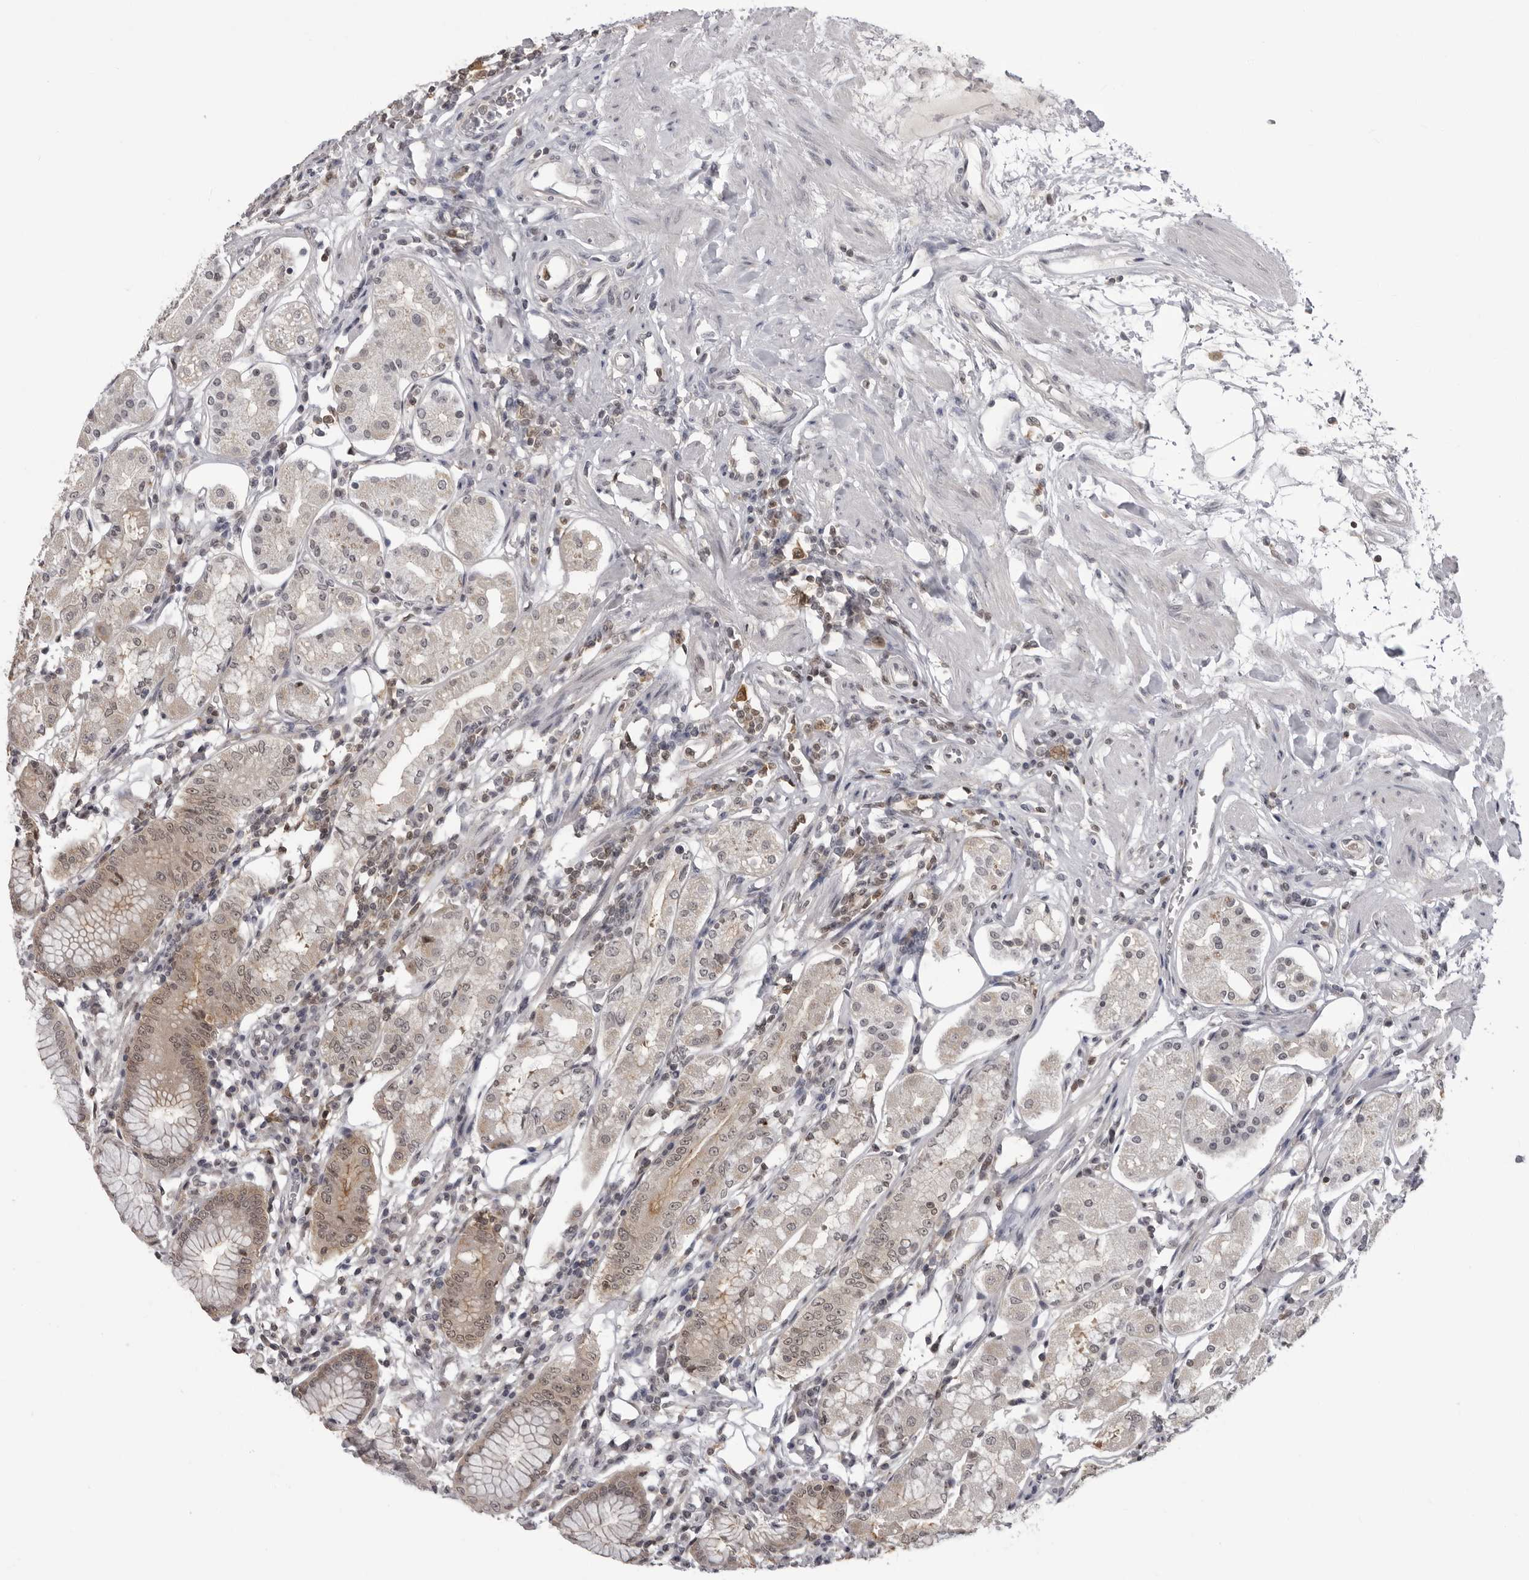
{"staining": {"intensity": "weak", "quantity": "25%-75%", "location": "cytoplasmic/membranous,nuclear"}, "tissue": "stomach", "cell_type": "Glandular cells", "image_type": "normal", "snomed": [{"axis": "morphology", "description": "Normal tissue, NOS"}, {"axis": "topography", "description": "Stomach"}, {"axis": "topography", "description": "Stomach, lower"}], "caption": "Stomach stained with DAB immunohistochemistry reveals low levels of weak cytoplasmic/membranous,nuclear positivity in approximately 25%-75% of glandular cells.", "gene": "PDCL3", "patient": {"sex": "female", "age": 56}}